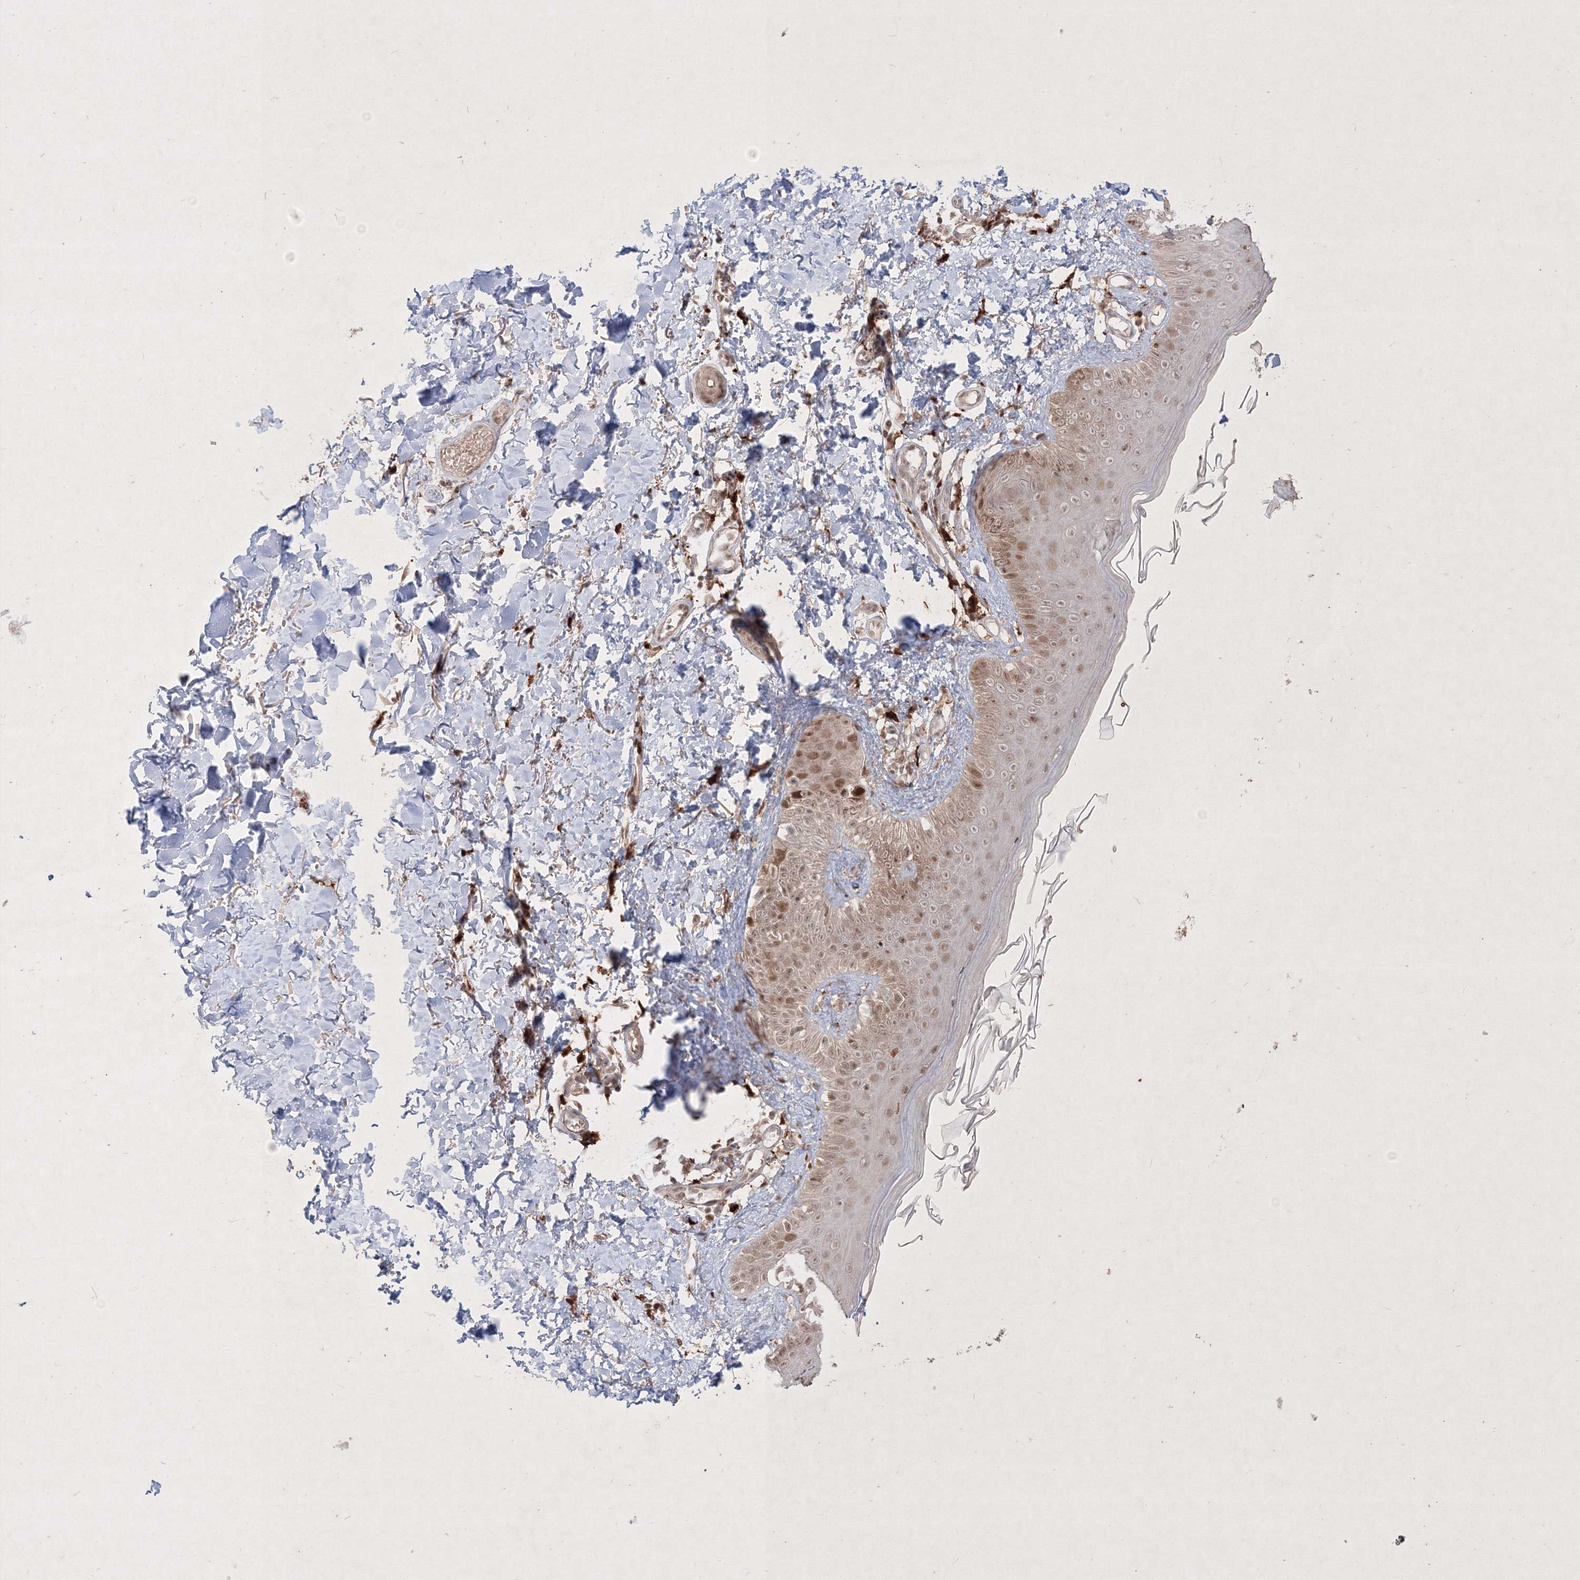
{"staining": {"intensity": "moderate", "quantity": ">75%", "location": "cytoplasmic/membranous"}, "tissue": "skin", "cell_type": "Fibroblasts", "image_type": "normal", "snomed": [{"axis": "morphology", "description": "Normal tissue, NOS"}, {"axis": "topography", "description": "Skin"}], "caption": "Immunohistochemistry staining of benign skin, which demonstrates medium levels of moderate cytoplasmic/membranous positivity in approximately >75% of fibroblasts indicating moderate cytoplasmic/membranous protein expression. The staining was performed using DAB (brown) for protein detection and nuclei were counterstained in hematoxylin (blue).", "gene": "TAB1", "patient": {"sex": "male", "age": 52}}